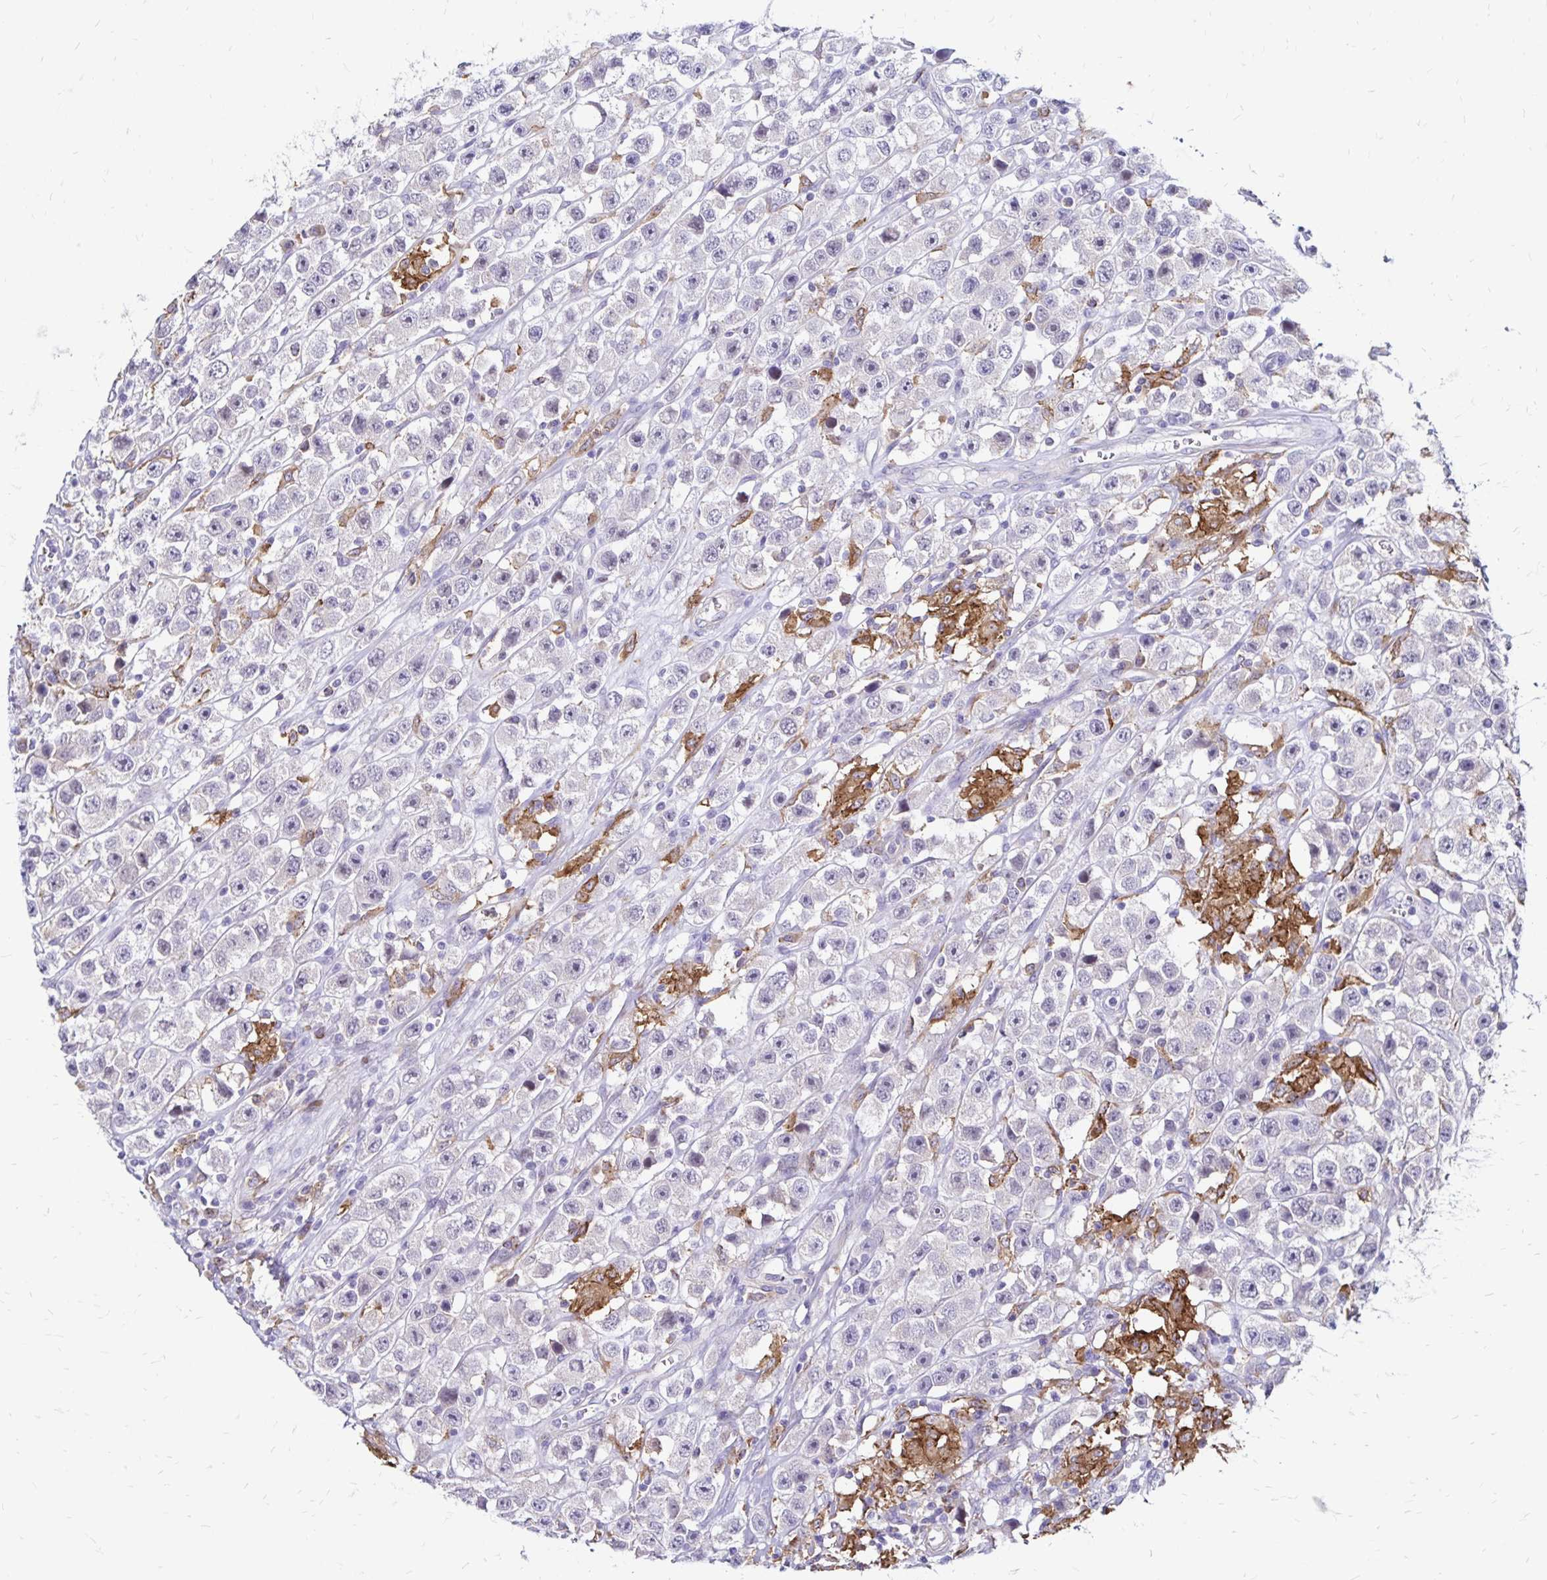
{"staining": {"intensity": "negative", "quantity": "none", "location": "none"}, "tissue": "testis cancer", "cell_type": "Tumor cells", "image_type": "cancer", "snomed": [{"axis": "morphology", "description": "Seminoma, NOS"}, {"axis": "topography", "description": "Testis"}], "caption": "Image shows no protein staining in tumor cells of seminoma (testis) tissue.", "gene": "TNS3", "patient": {"sex": "male", "age": 45}}